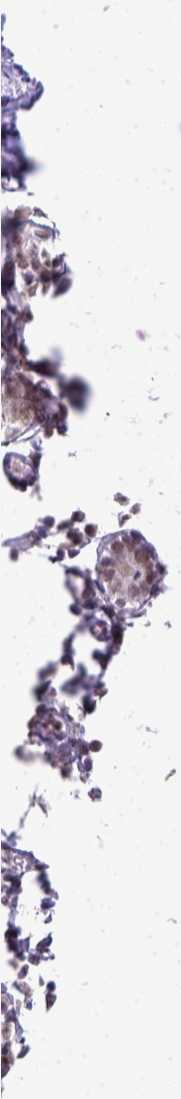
{"staining": {"intensity": "moderate", "quantity": ">75%", "location": "nuclear"}, "tissue": "breast", "cell_type": "Adipocytes", "image_type": "normal", "snomed": [{"axis": "morphology", "description": "Normal tissue, NOS"}, {"axis": "topography", "description": "Breast"}], "caption": "High-magnification brightfield microscopy of normal breast stained with DAB (3,3'-diaminobenzidine) (brown) and counterstained with hematoxylin (blue). adipocytes exhibit moderate nuclear positivity is identified in approximately>75% of cells.", "gene": "ERCC1", "patient": {"sex": "female", "age": 27}}